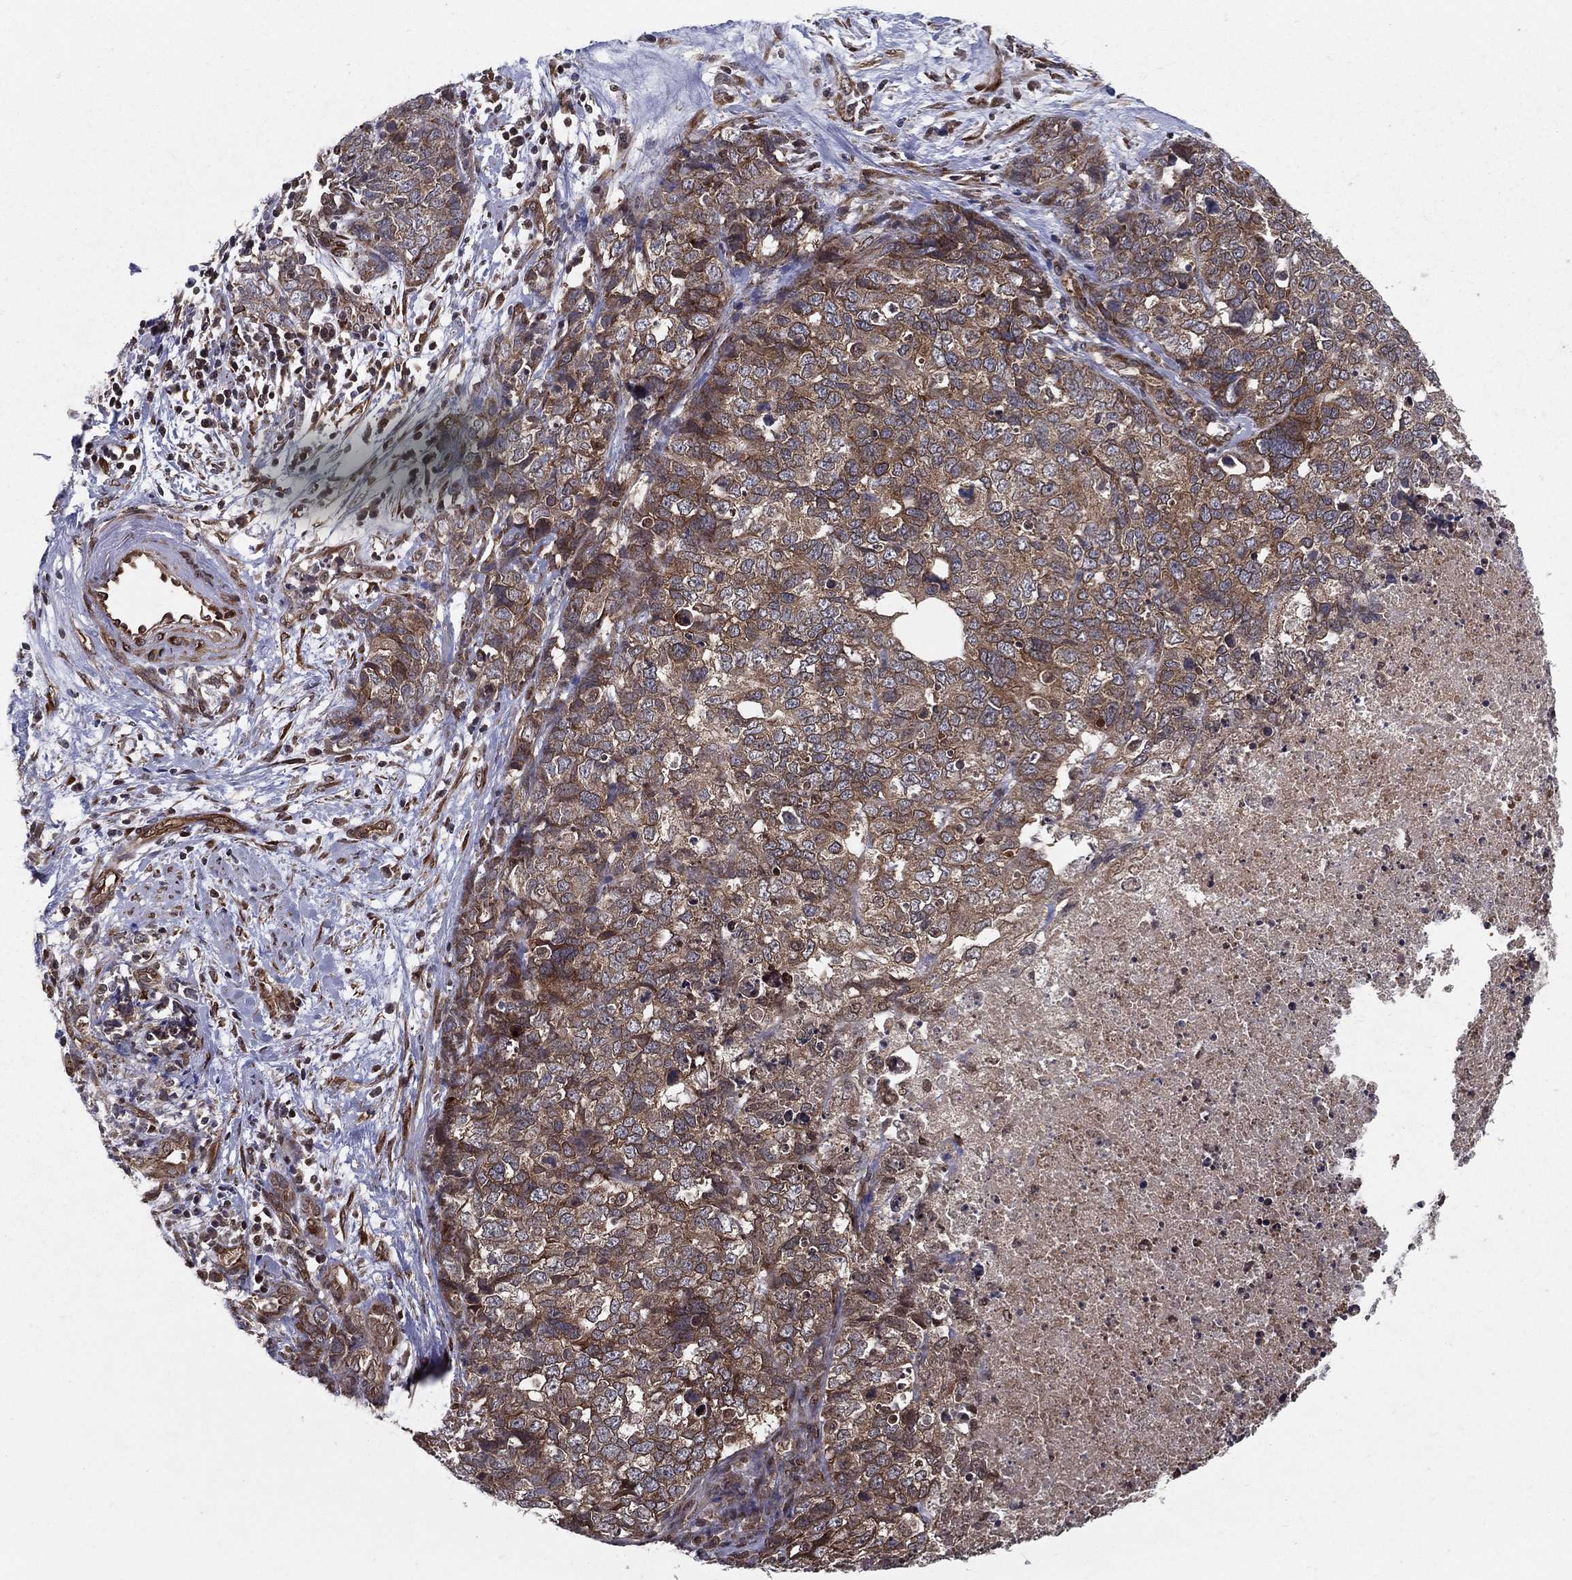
{"staining": {"intensity": "moderate", "quantity": ">75%", "location": "cytoplasmic/membranous"}, "tissue": "cervical cancer", "cell_type": "Tumor cells", "image_type": "cancer", "snomed": [{"axis": "morphology", "description": "Squamous cell carcinoma, NOS"}, {"axis": "topography", "description": "Cervix"}], "caption": "A photomicrograph of human cervical squamous cell carcinoma stained for a protein demonstrates moderate cytoplasmic/membranous brown staining in tumor cells.", "gene": "CERS2", "patient": {"sex": "female", "age": 63}}